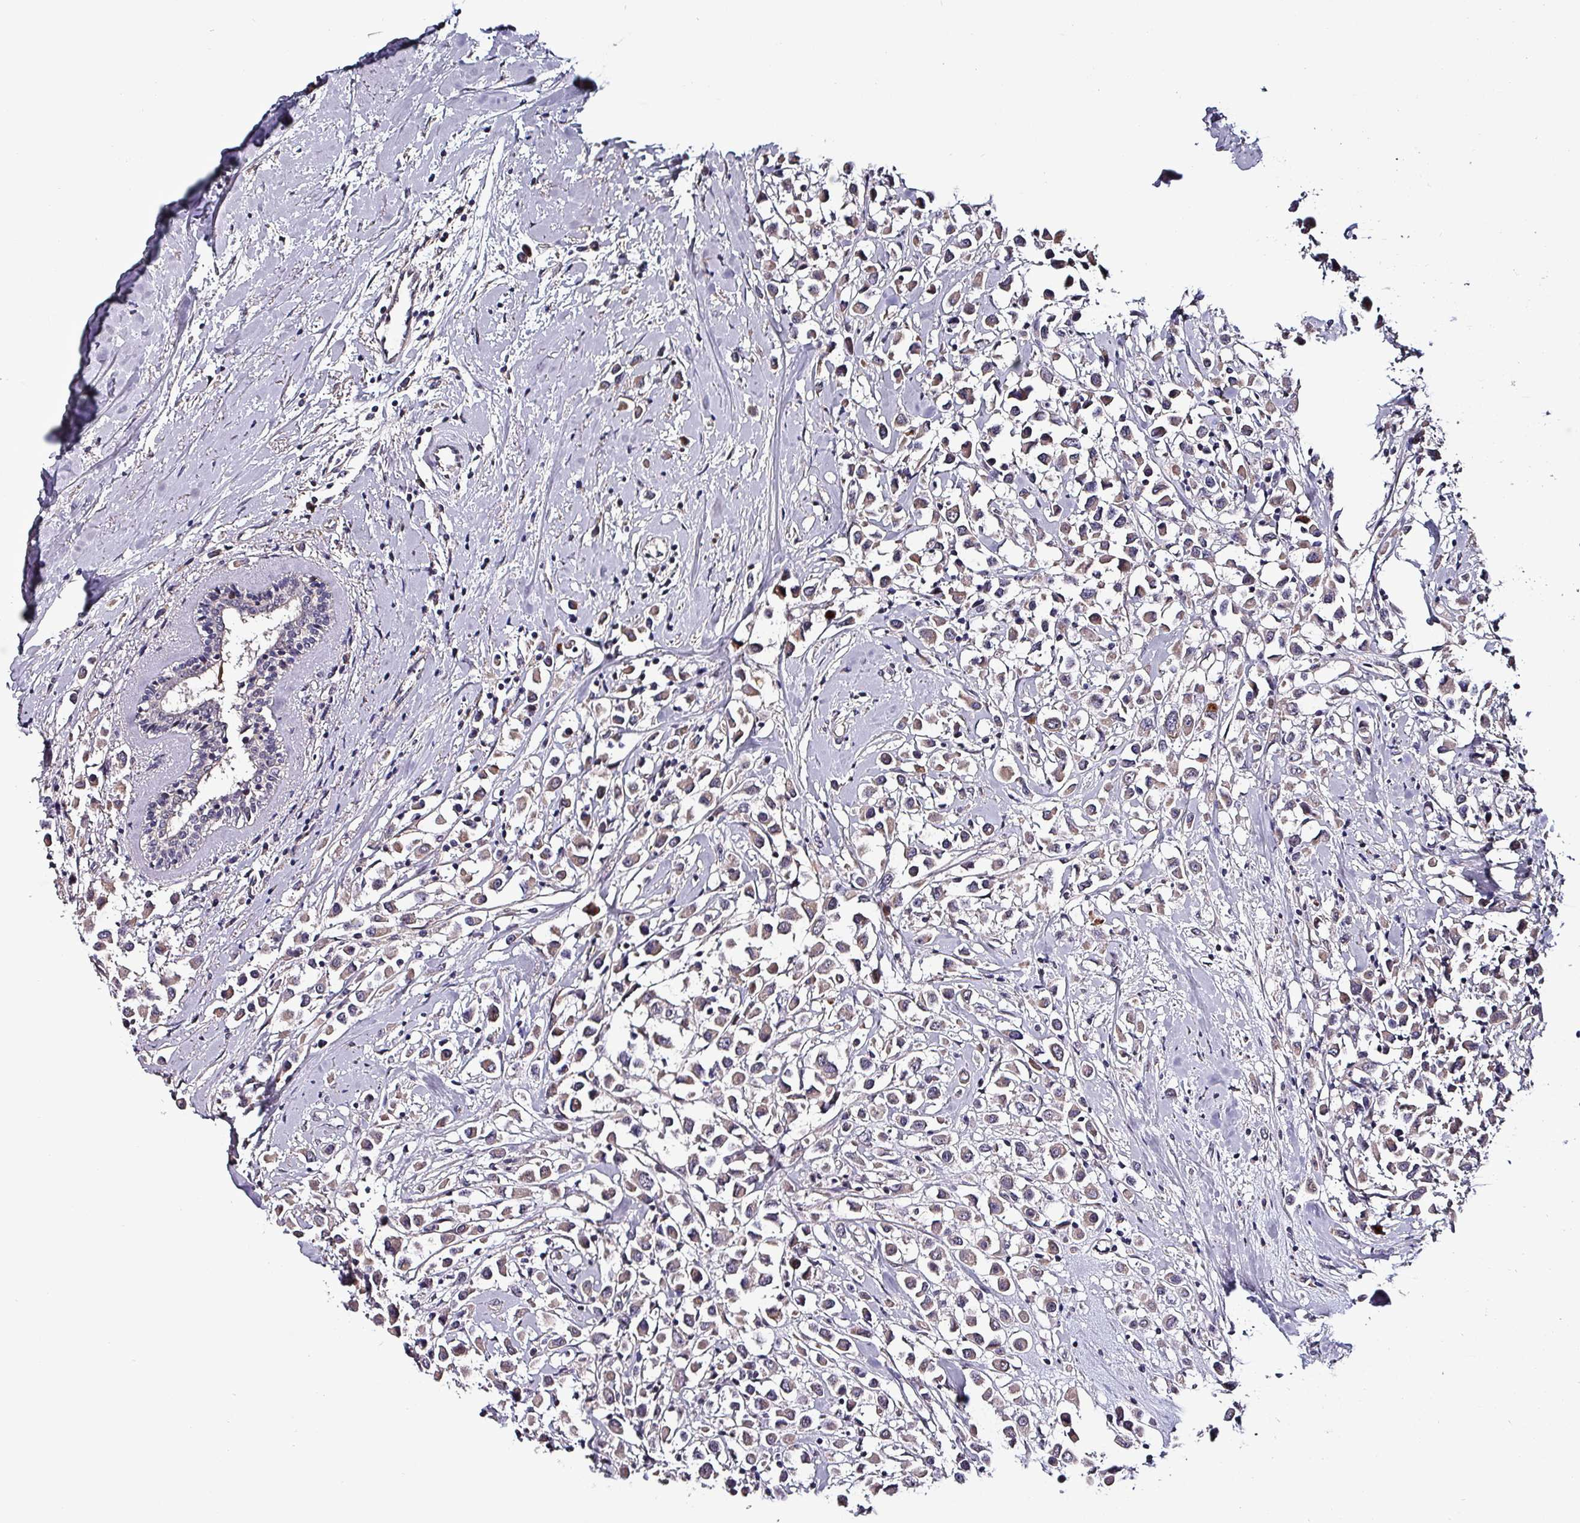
{"staining": {"intensity": "moderate", "quantity": "<25%", "location": "cytoplasmic/membranous"}, "tissue": "breast cancer", "cell_type": "Tumor cells", "image_type": "cancer", "snomed": [{"axis": "morphology", "description": "Duct carcinoma"}, {"axis": "topography", "description": "Breast"}], "caption": "This micrograph shows IHC staining of human breast cancer, with low moderate cytoplasmic/membranous positivity in about <25% of tumor cells.", "gene": "GRAPL", "patient": {"sex": "female", "age": 87}}